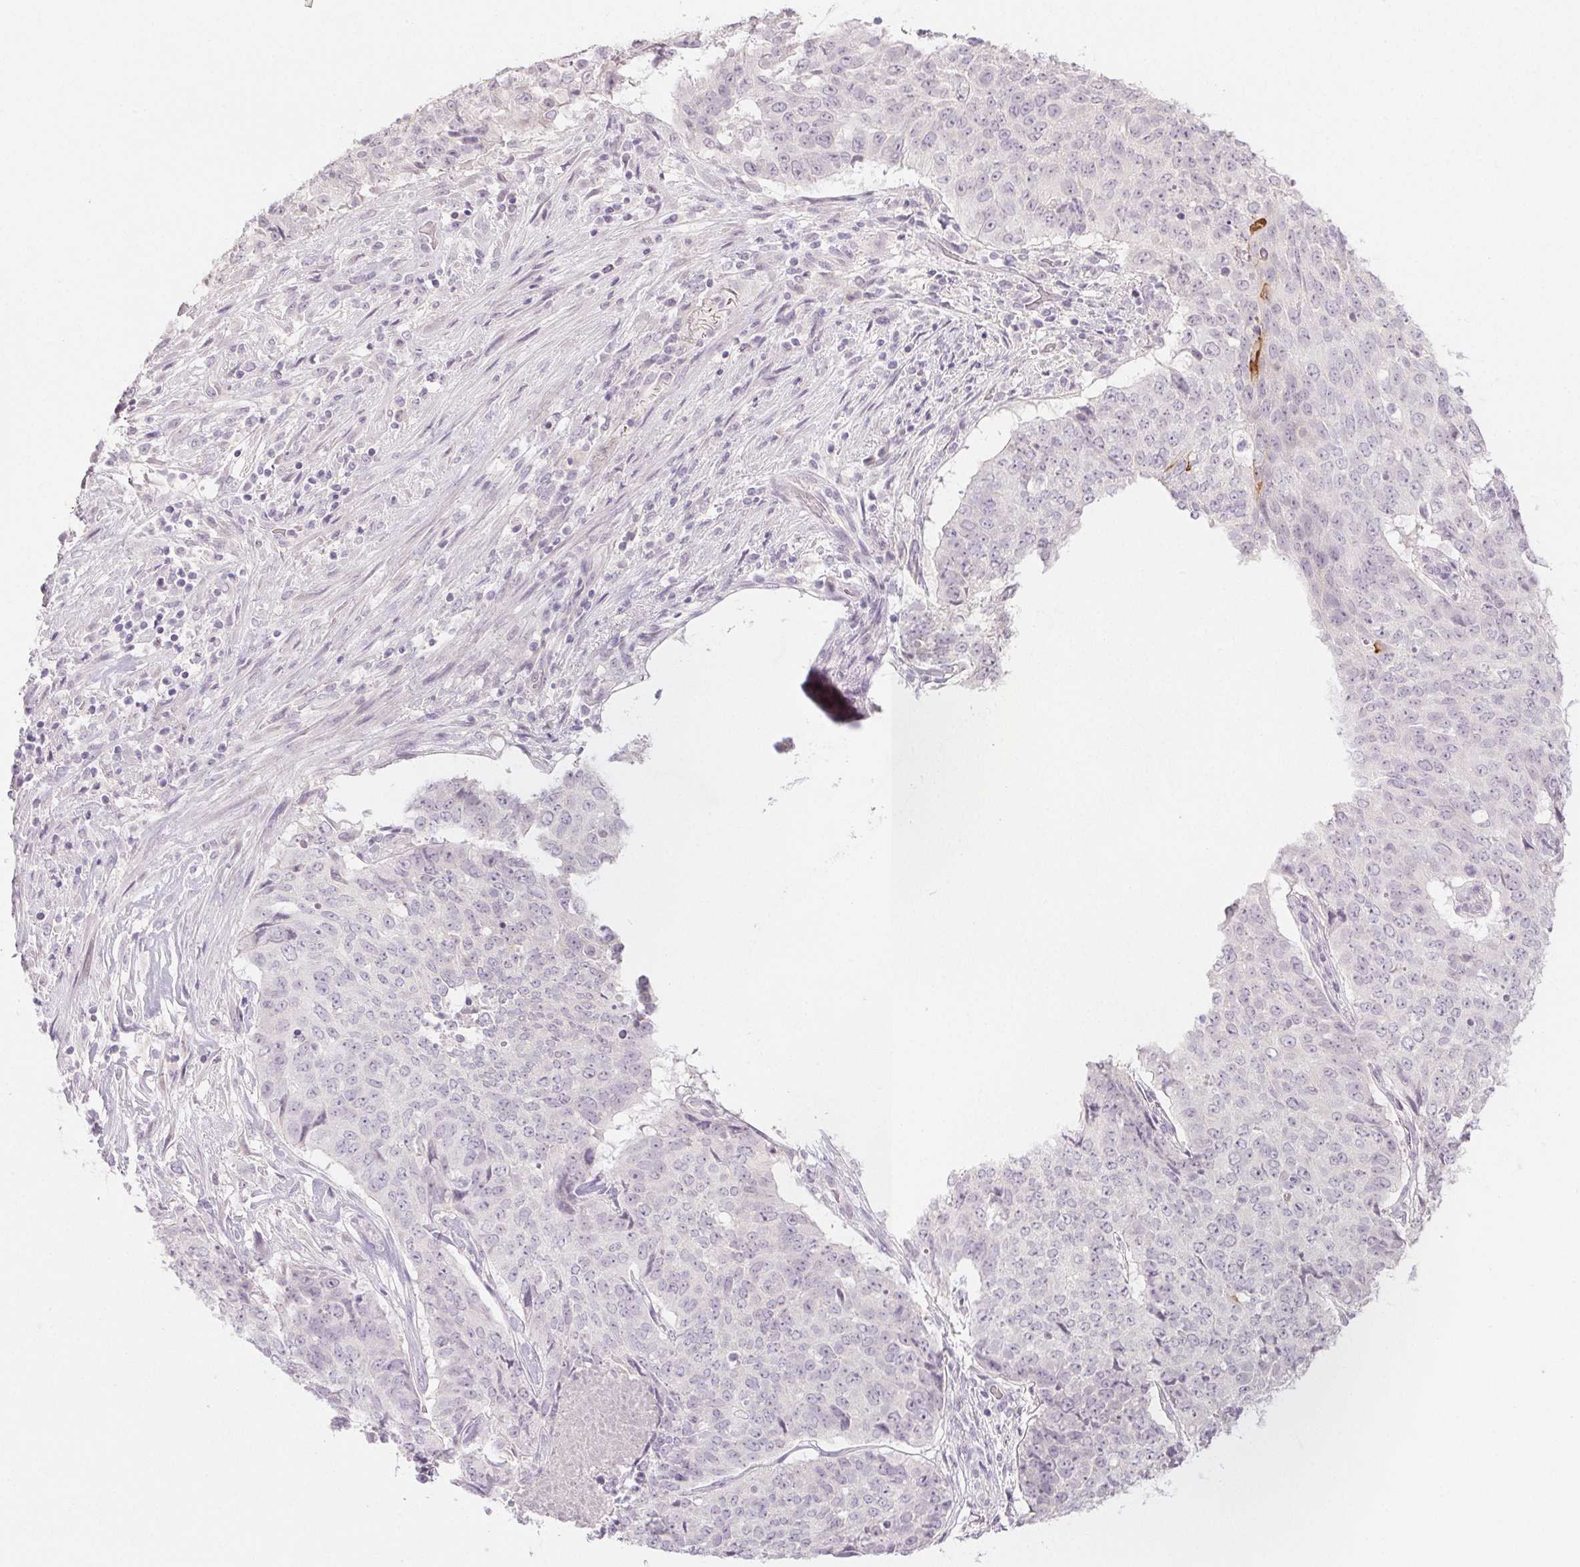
{"staining": {"intensity": "negative", "quantity": "none", "location": "none"}, "tissue": "lung cancer", "cell_type": "Tumor cells", "image_type": "cancer", "snomed": [{"axis": "morphology", "description": "Normal tissue, NOS"}, {"axis": "morphology", "description": "Squamous cell carcinoma, NOS"}, {"axis": "topography", "description": "Bronchus"}, {"axis": "topography", "description": "Lung"}], "caption": "DAB (3,3'-diaminobenzidine) immunohistochemical staining of lung squamous cell carcinoma demonstrates no significant positivity in tumor cells.", "gene": "PI3", "patient": {"sex": "male", "age": 64}}